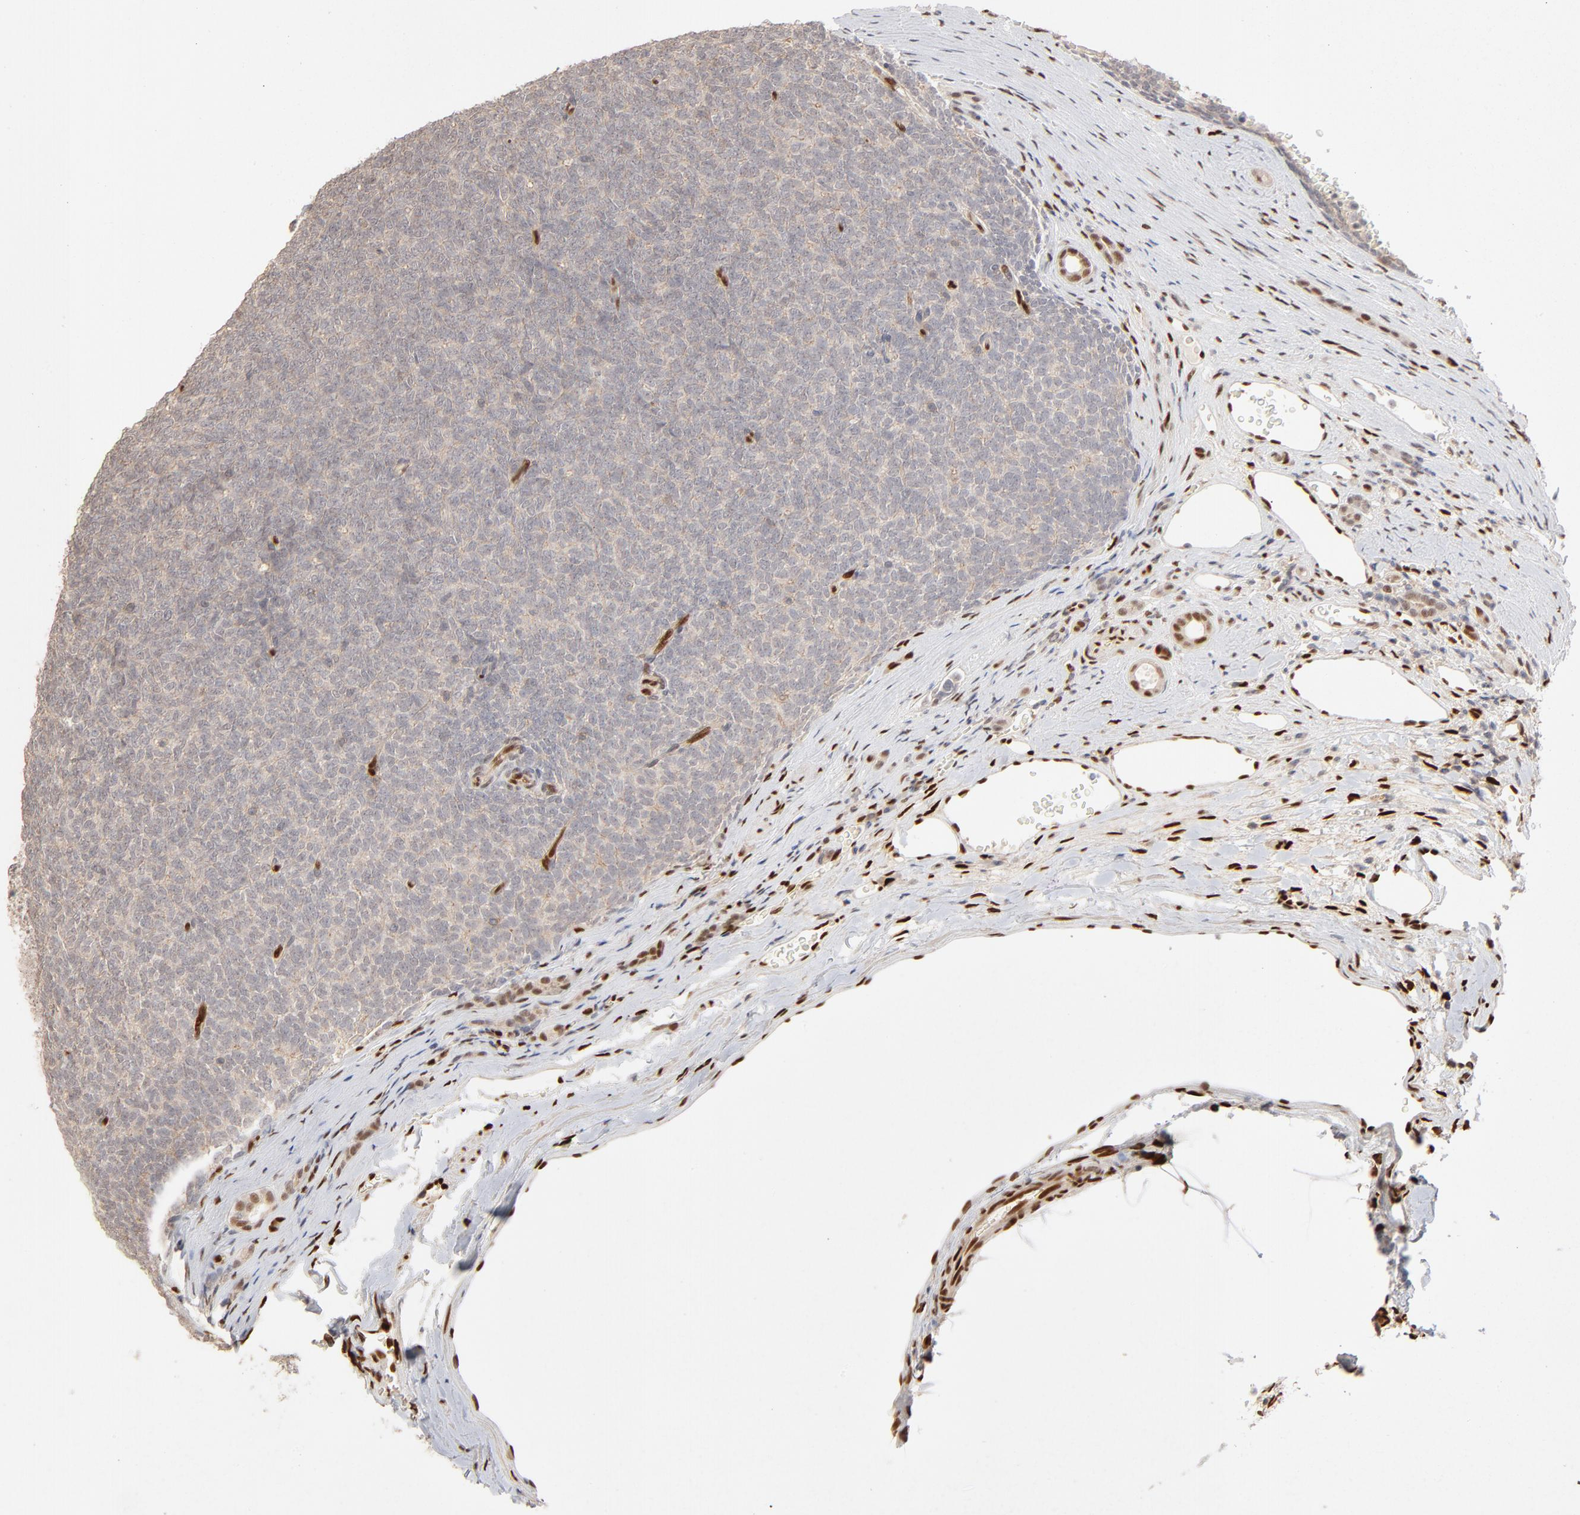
{"staining": {"intensity": "negative", "quantity": "none", "location": "none"}, "tissue": "renal cancer", "cell_type": "Tumor cells", "image_type": "cancer", "snomed": [{"axis": "morphology", "description": "Neoplasm, malignant, NOS"}, {"axis": "topography", "description": "Kidney"}], "caption": "The photomicrograph reveals no staining of tumor cells in malignant neoplasm (renal). Nuclei are stained in blue.", "gene": "NFIB", "patient": {"sex": "male", "age": 28}}